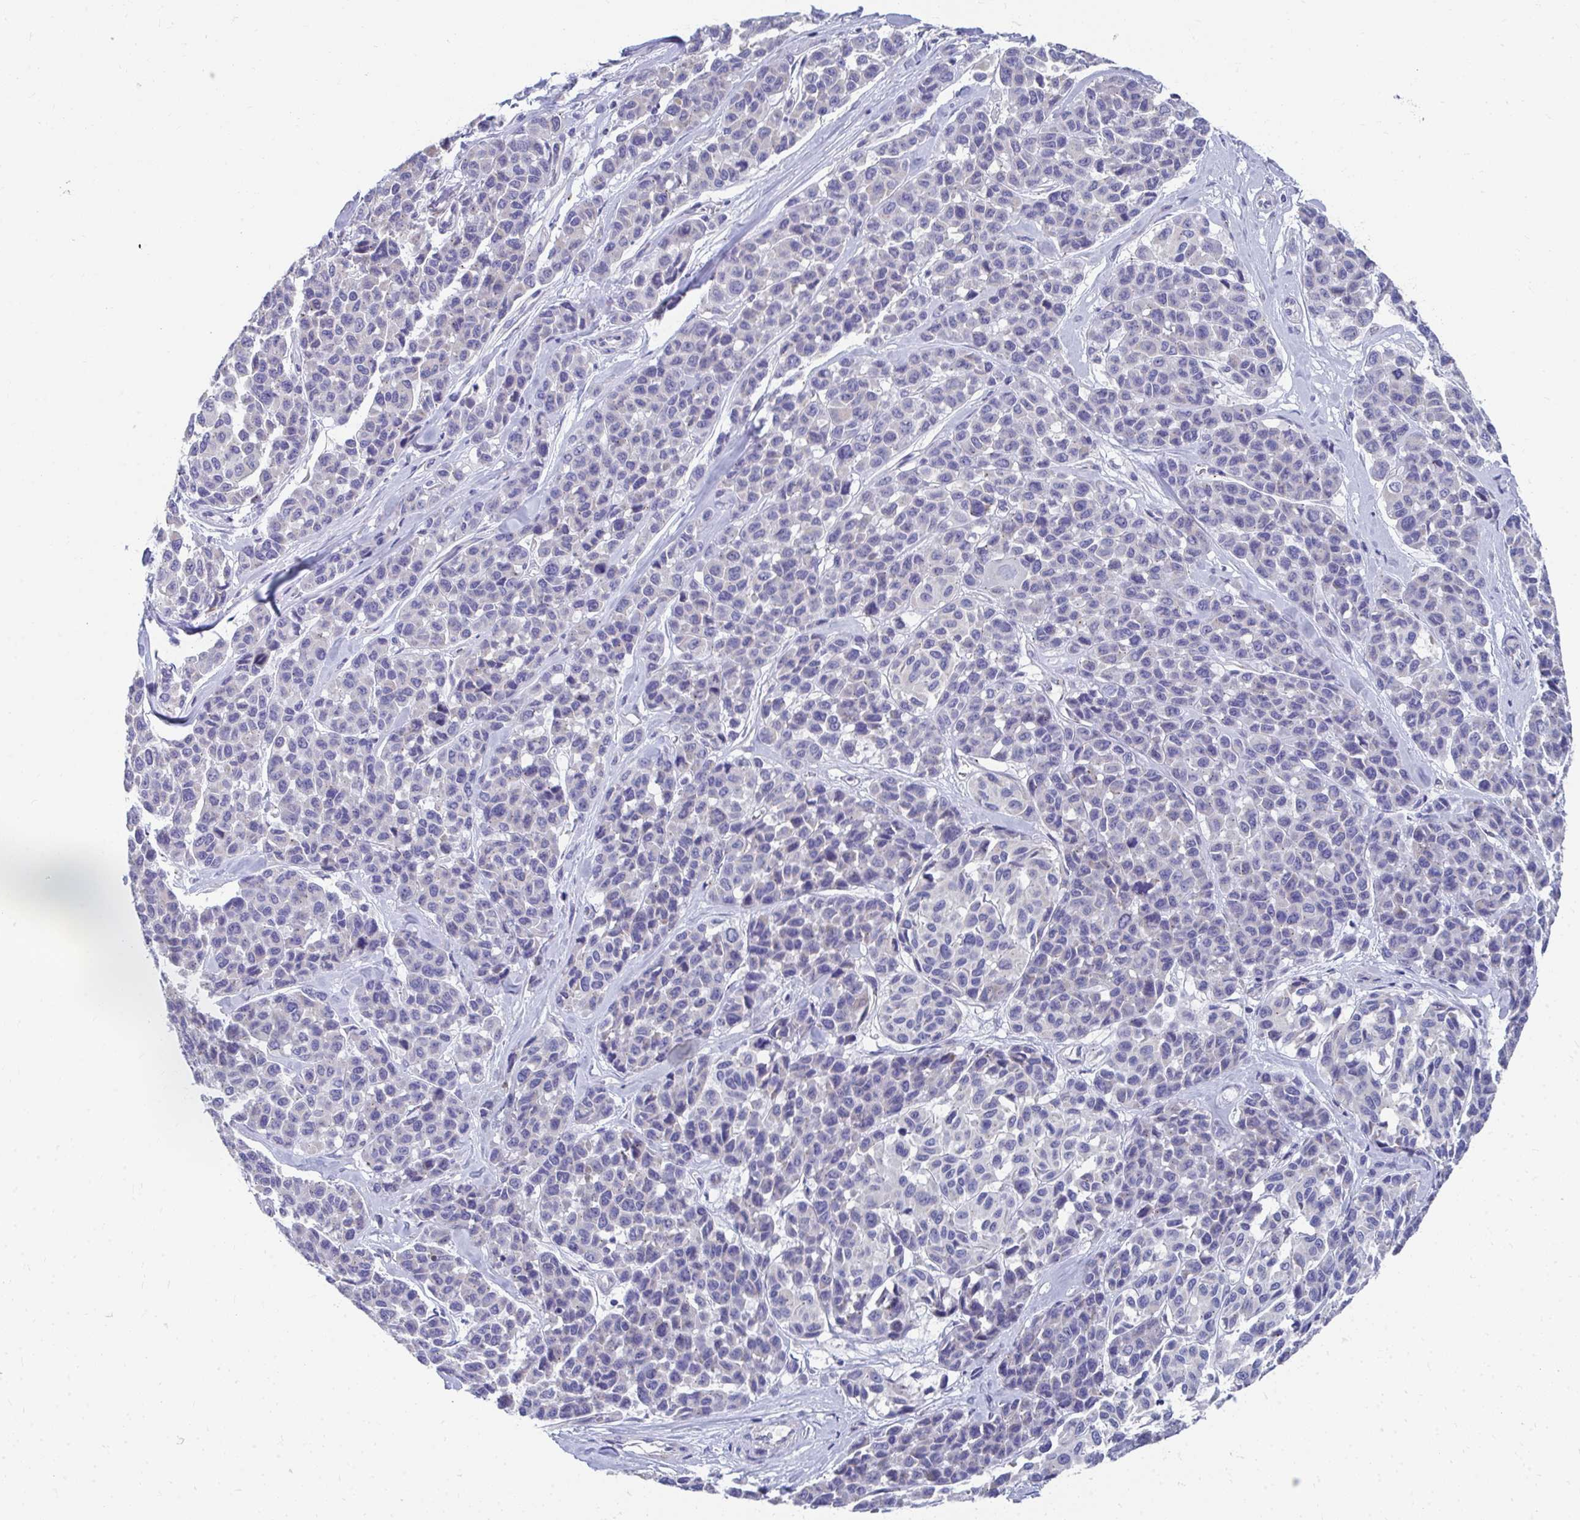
{"staining": {"intensity": "negative", "quantity": "none", "location": "none"}, "tissue": "melanoma", "cell_type": "Tumor cells", "image_type": "cancer", "snomed": [{"axis": "morphology", "description": "Malignant melanoma, NOS"}, {"axis": "topography", "description": "Skin"}], "caption": "The immunohistochemistry photomicrograph has no significant expression in tumor cells of melanoma tissue.", "gene": "TMPRSS2", "patient": {"sex": "female", "age": 66}}